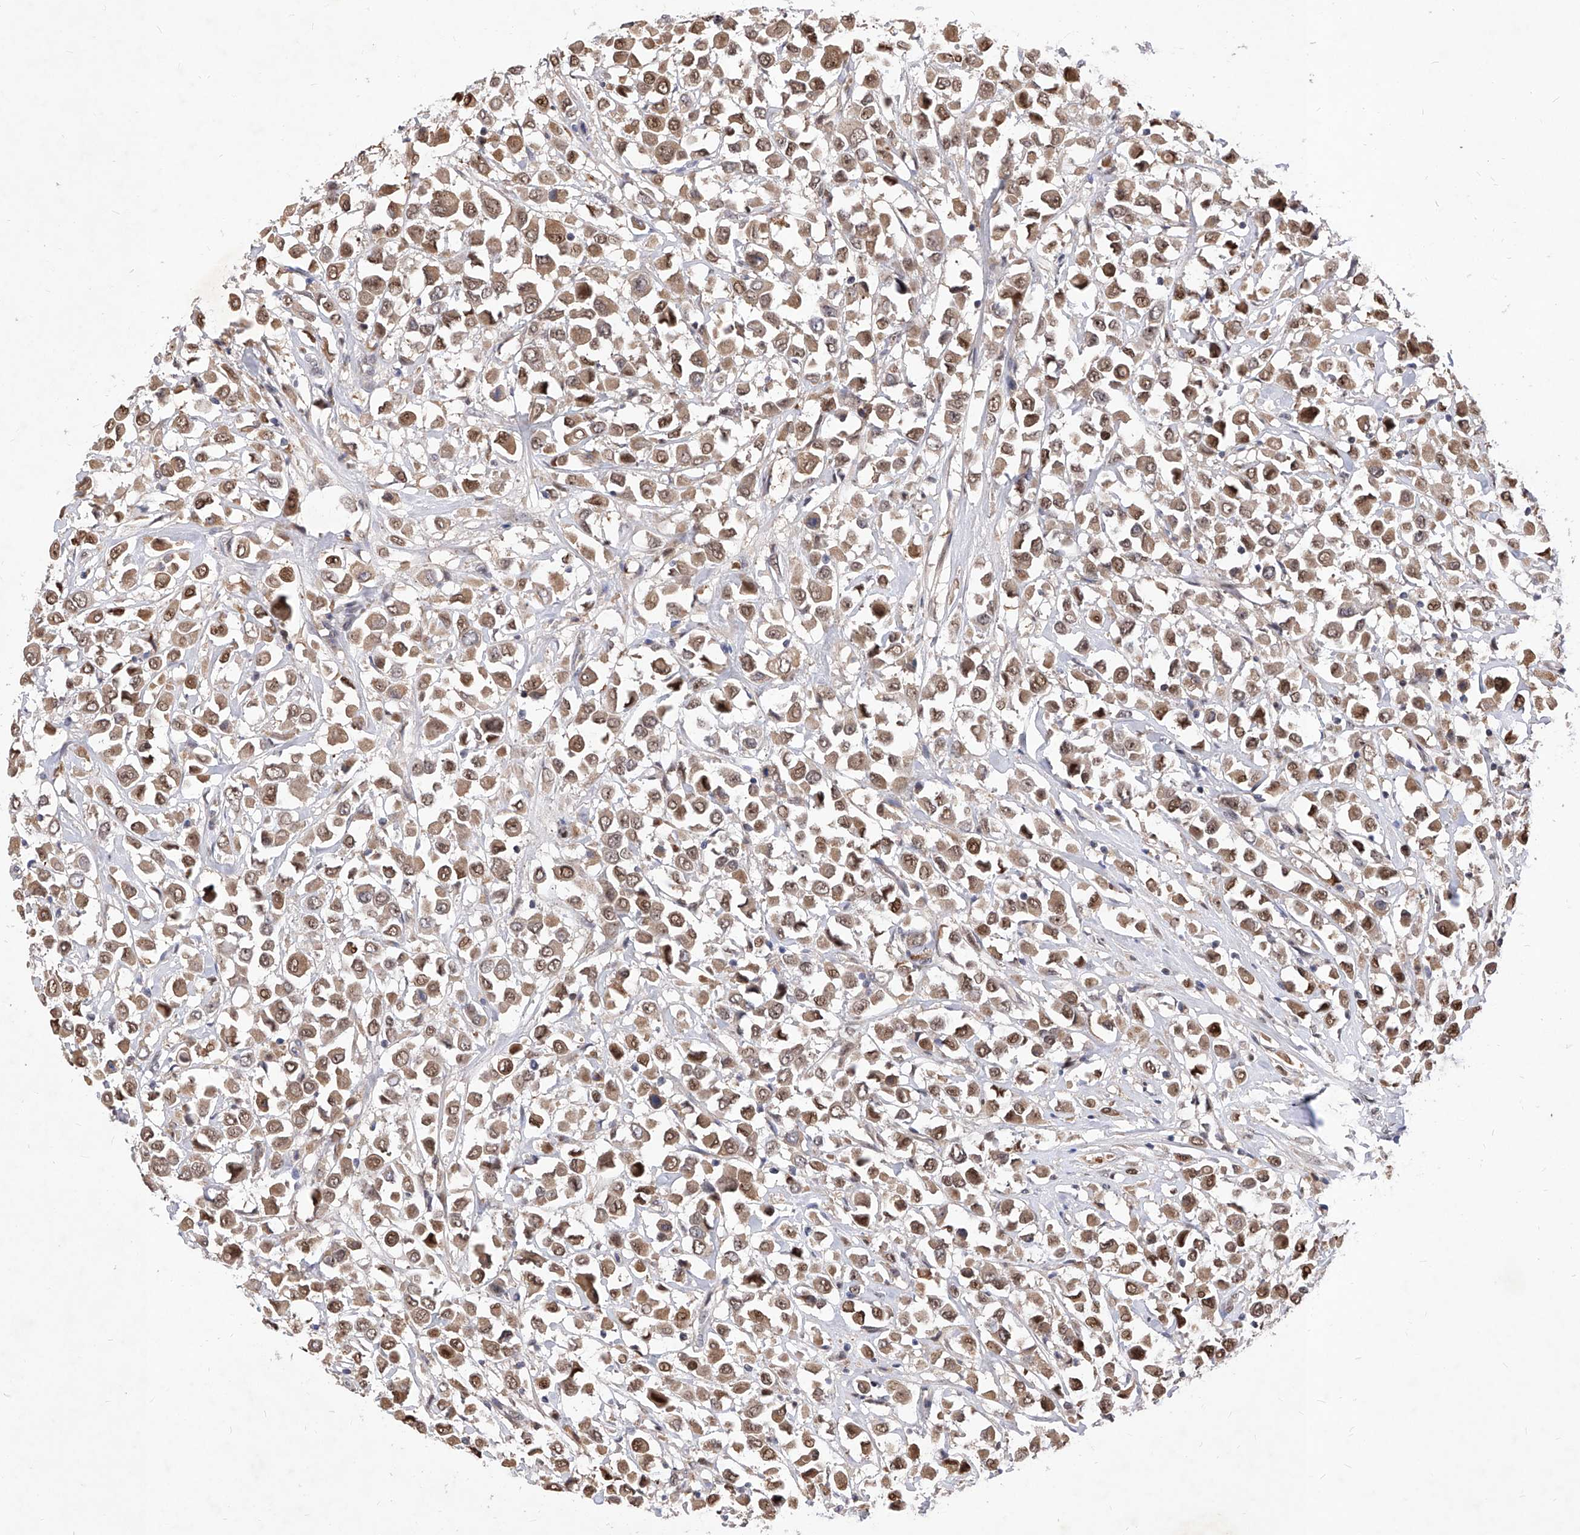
{"staining": {"intensity": "moderate", "quantity": ">75%", "location": "cytoplasmic/membranous,nuclear"}, "tissue": "breast cancer", "cell_type": "Tumor cells", "image_type": "cancer", "snomed": [{"axis": "morphology", "description": "Duct carcinoma"}, {"axis": "topography", "description": "Breast"}], "caption": "Human breast invasive ductal carcinoma stained with a brown dye exhibits moderate cytoplasmic/membranous and nuclear positive expression in approximately >75% of tumor cells.", "gene": "LGR4", "patient": {"sex": "female", "age": 61}}